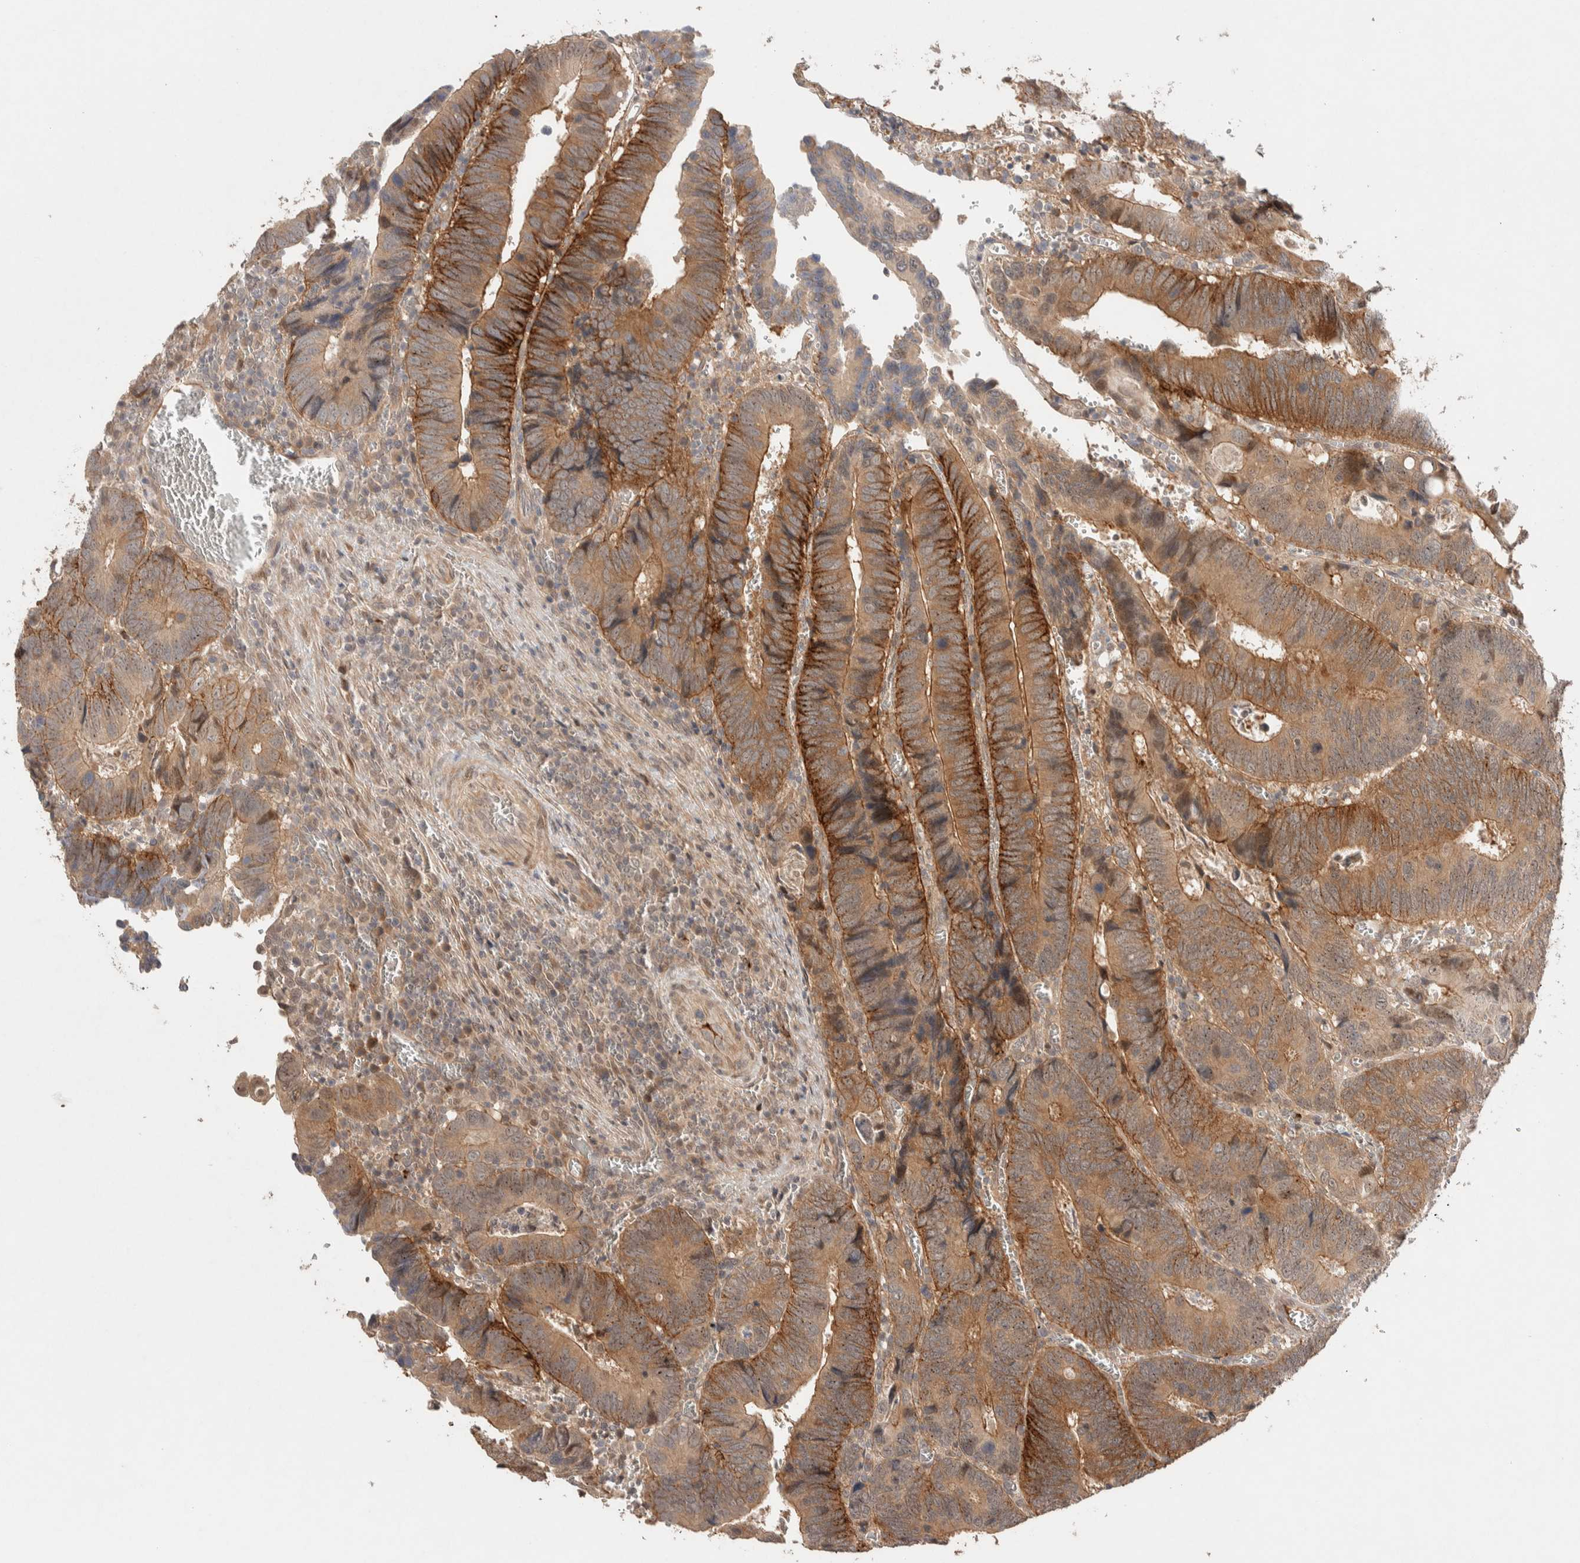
{"staining": {"intensity": "strong", "quantity": ">75%", "location": "cytoplasmic/membranous"}, "tissue": "colorectal cancer", "cell_type": "Tumor cells", "image_type": "cancer", "snomed": [{"axis": "morphology", "description": "Inflammation, NOS"}, {"axis": "morphology", "description": "Adenocarcinoma, NOS"}, {"axis": "topography", "description": "Colon"}], "caption": "This image displays adenocarcinoma (colorectal) stained with IHC to label a protein in brown. The cytoplasmic/membranous of tumor cells show strong positivity for the protein. Nuclei are counter-stained blue.", "gene": "CASK", "patient": {"sex": "male", "age": 72}}